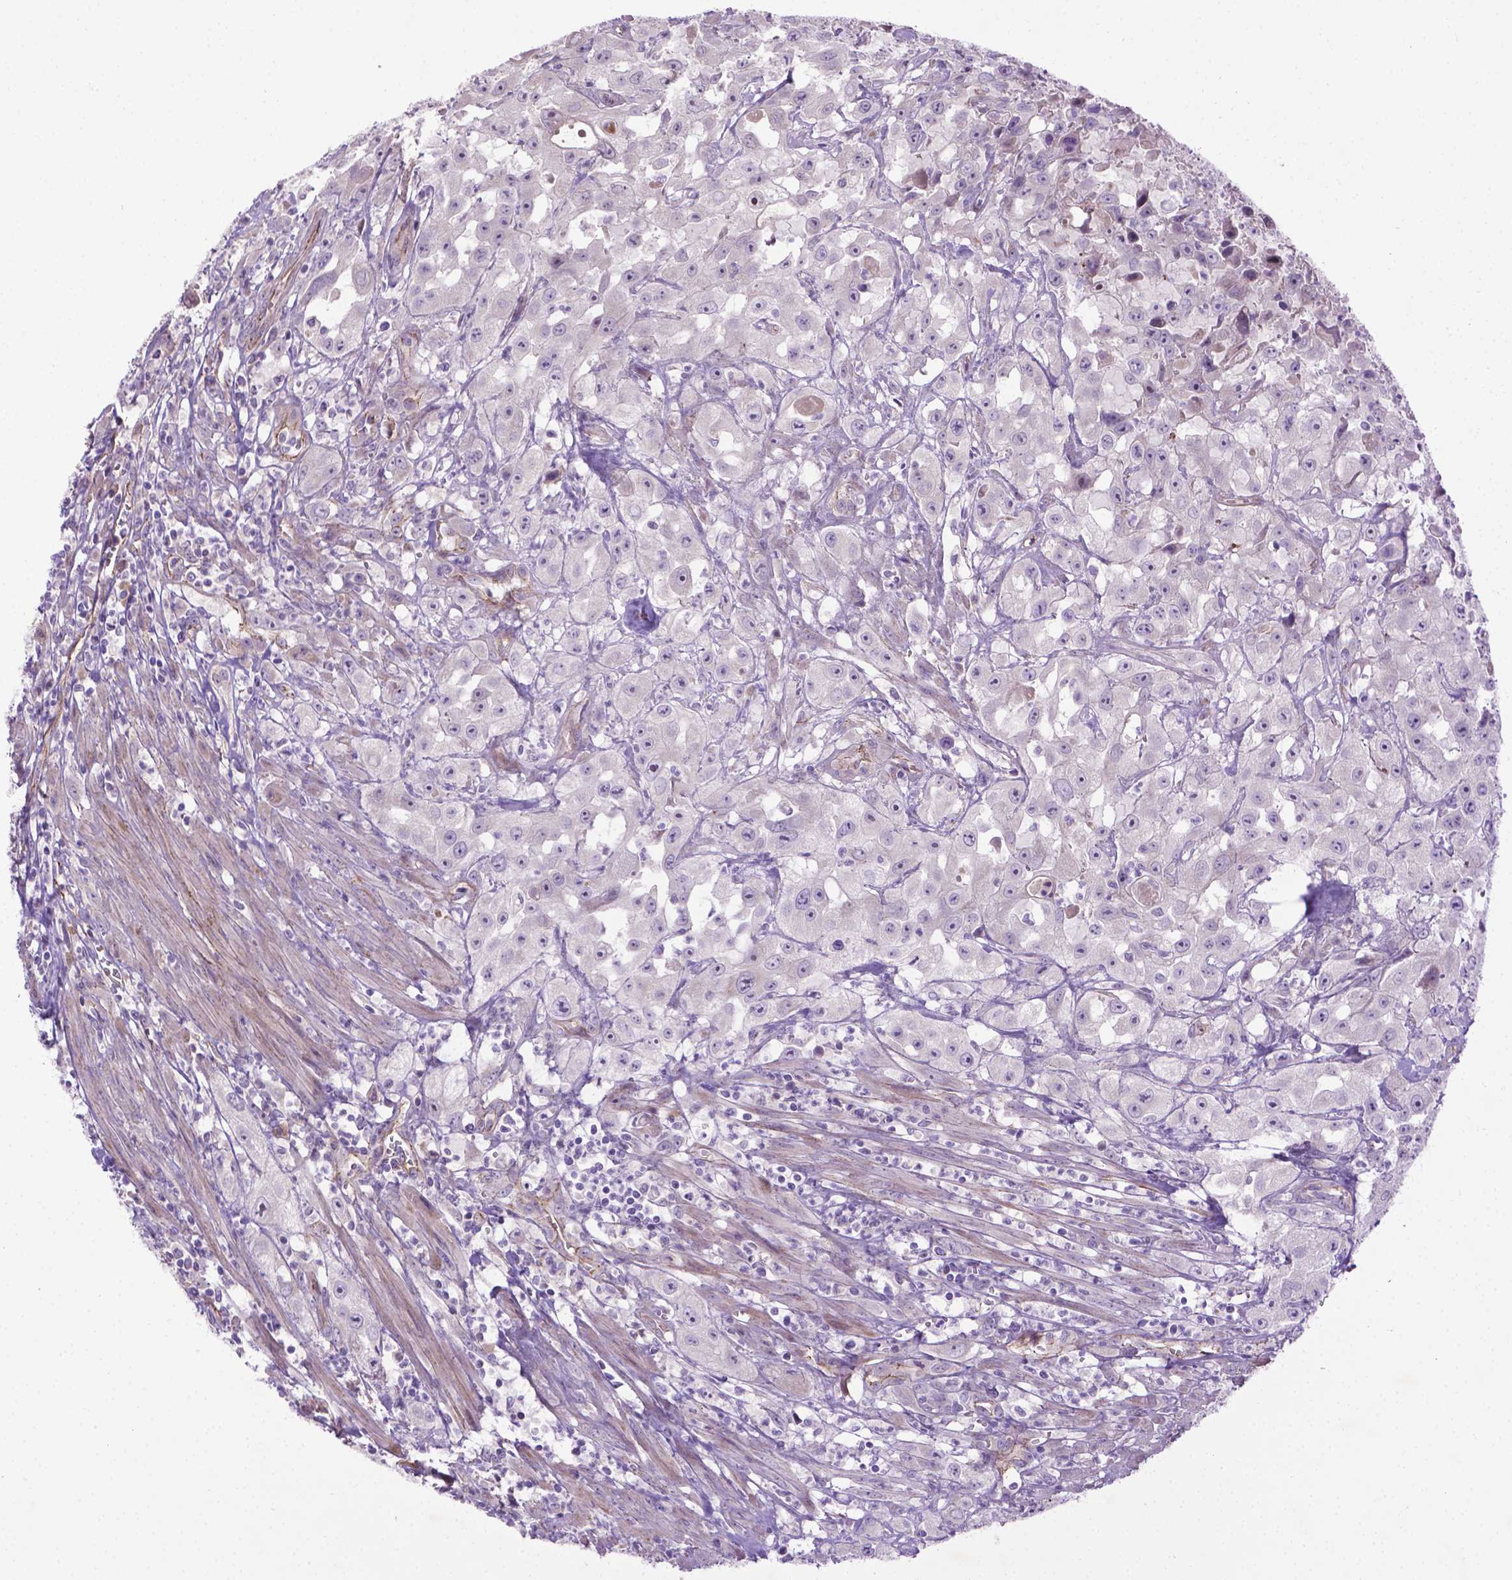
{"staining": {"intensity": "negative", "quantity": "none", "location": "none"}, "tissue": "urothelial cancer", "cell_type": "Tumor cells", "image_type": "cancer", "snomed": [{"axis": "morphology", "description": "Urothelial carcinoma, High grade"}, {"axis": "topography", "description": "Urinary bladder"}], "caption": "An immunohistochemistry (IHC) histopathology image of urothelial carcinoma (high-grade) is shown. There is no staining in tumor cells of urothelial carcinoma (high-grade).", "gene": "CCER2", "patient": {"sex": "male", "age": 79}}